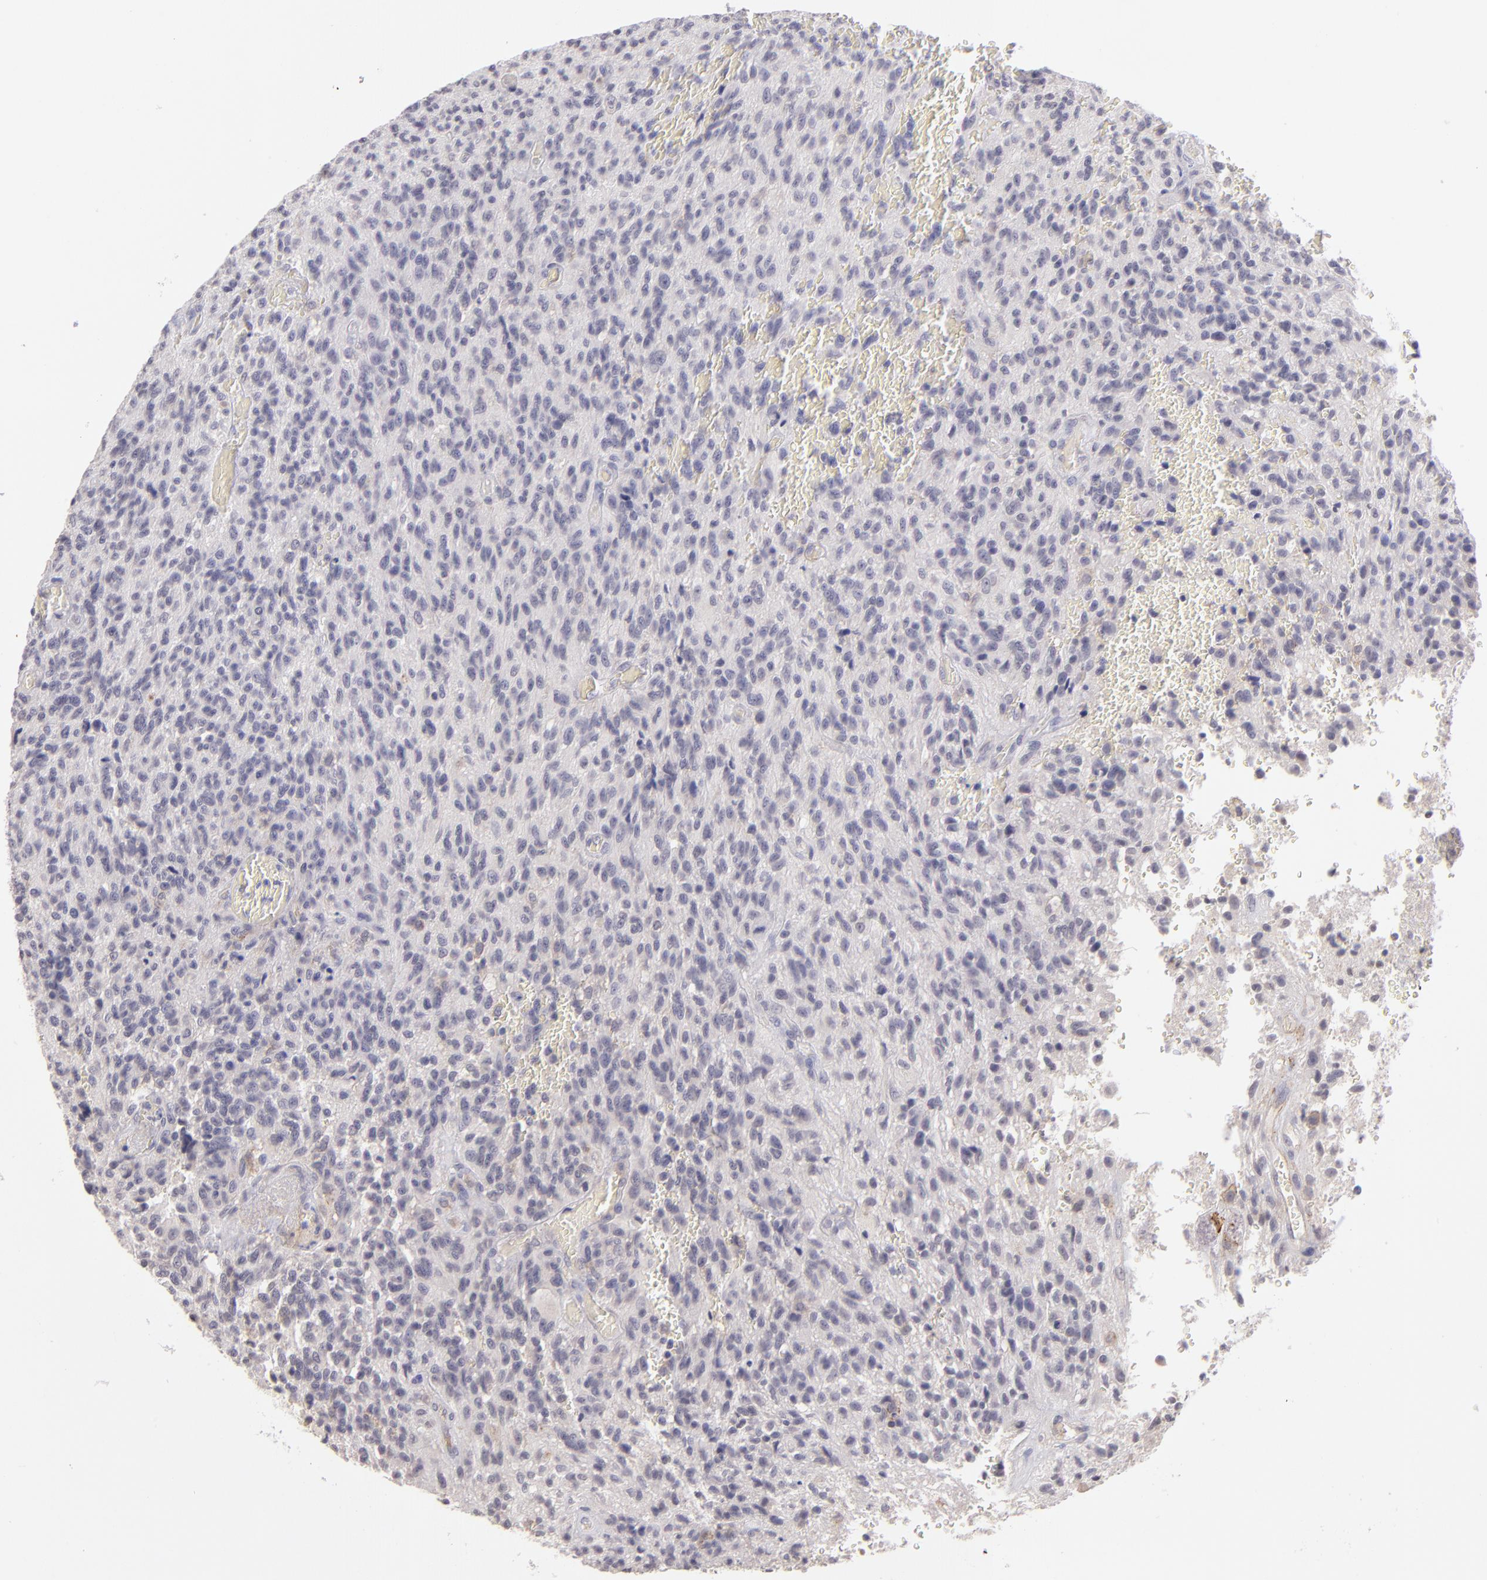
{"staining": {"intensity": "negative", "quantity": "none", "location": "none"}, "tissue": "glioma", "cell_type": "Tumor cells", "image_type": "cancer", "snomed": [{"axis": "morphology", "description": "Normal tissue, NOS"}, {"axis": "morphology", "description": "Glioma, malignant, High grade"}, {"axis": "topography", "description": "Cerebral cortex"}], "caption": "Immunohistochemical staining of human glioma reveals no significant positivity in tumor cells. (DAB (3,3'-diaminobenzidine) IHC with hematoxylin counter stain).", "gene": "THBD", "patient": {"sex": "male", "age": 56}}